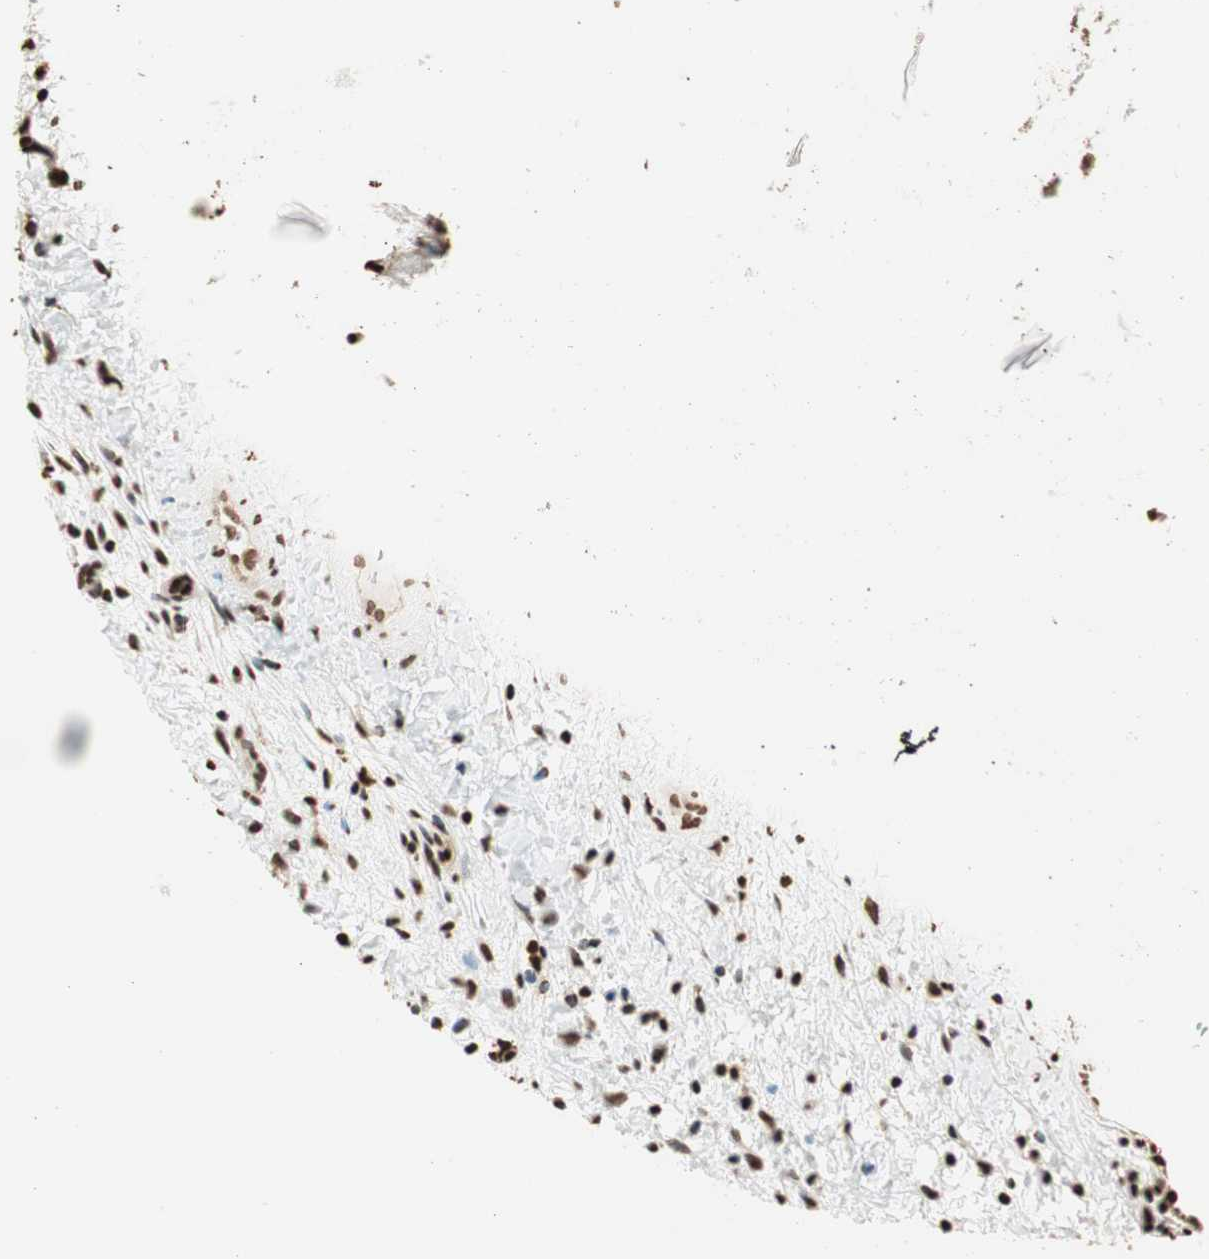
{"staining": {"intensity": "moderate", "quantity": ">75%", "location": "nuclear"}, "tissue": "urothelial cancer", "cell_type": "Tumor cells", "image_type": "cancer", "snomed": [{"axis": "morphology", "description": "Urothelial carcinoma, Low grade"}, {"axis": "topography", "description": "Urinary bladder"}], "caption": "DAB (3,3'-diaminobenzidine) immunohistochemical staining of urothelial cancer shows moderate nuclear protein expression in approximately >75% of tumor cells. The protein of interest is shown in brown color, while the nuclei are stained blue.", "gene": "FANCG", "patient": {"sex": "female", "age": 60}}